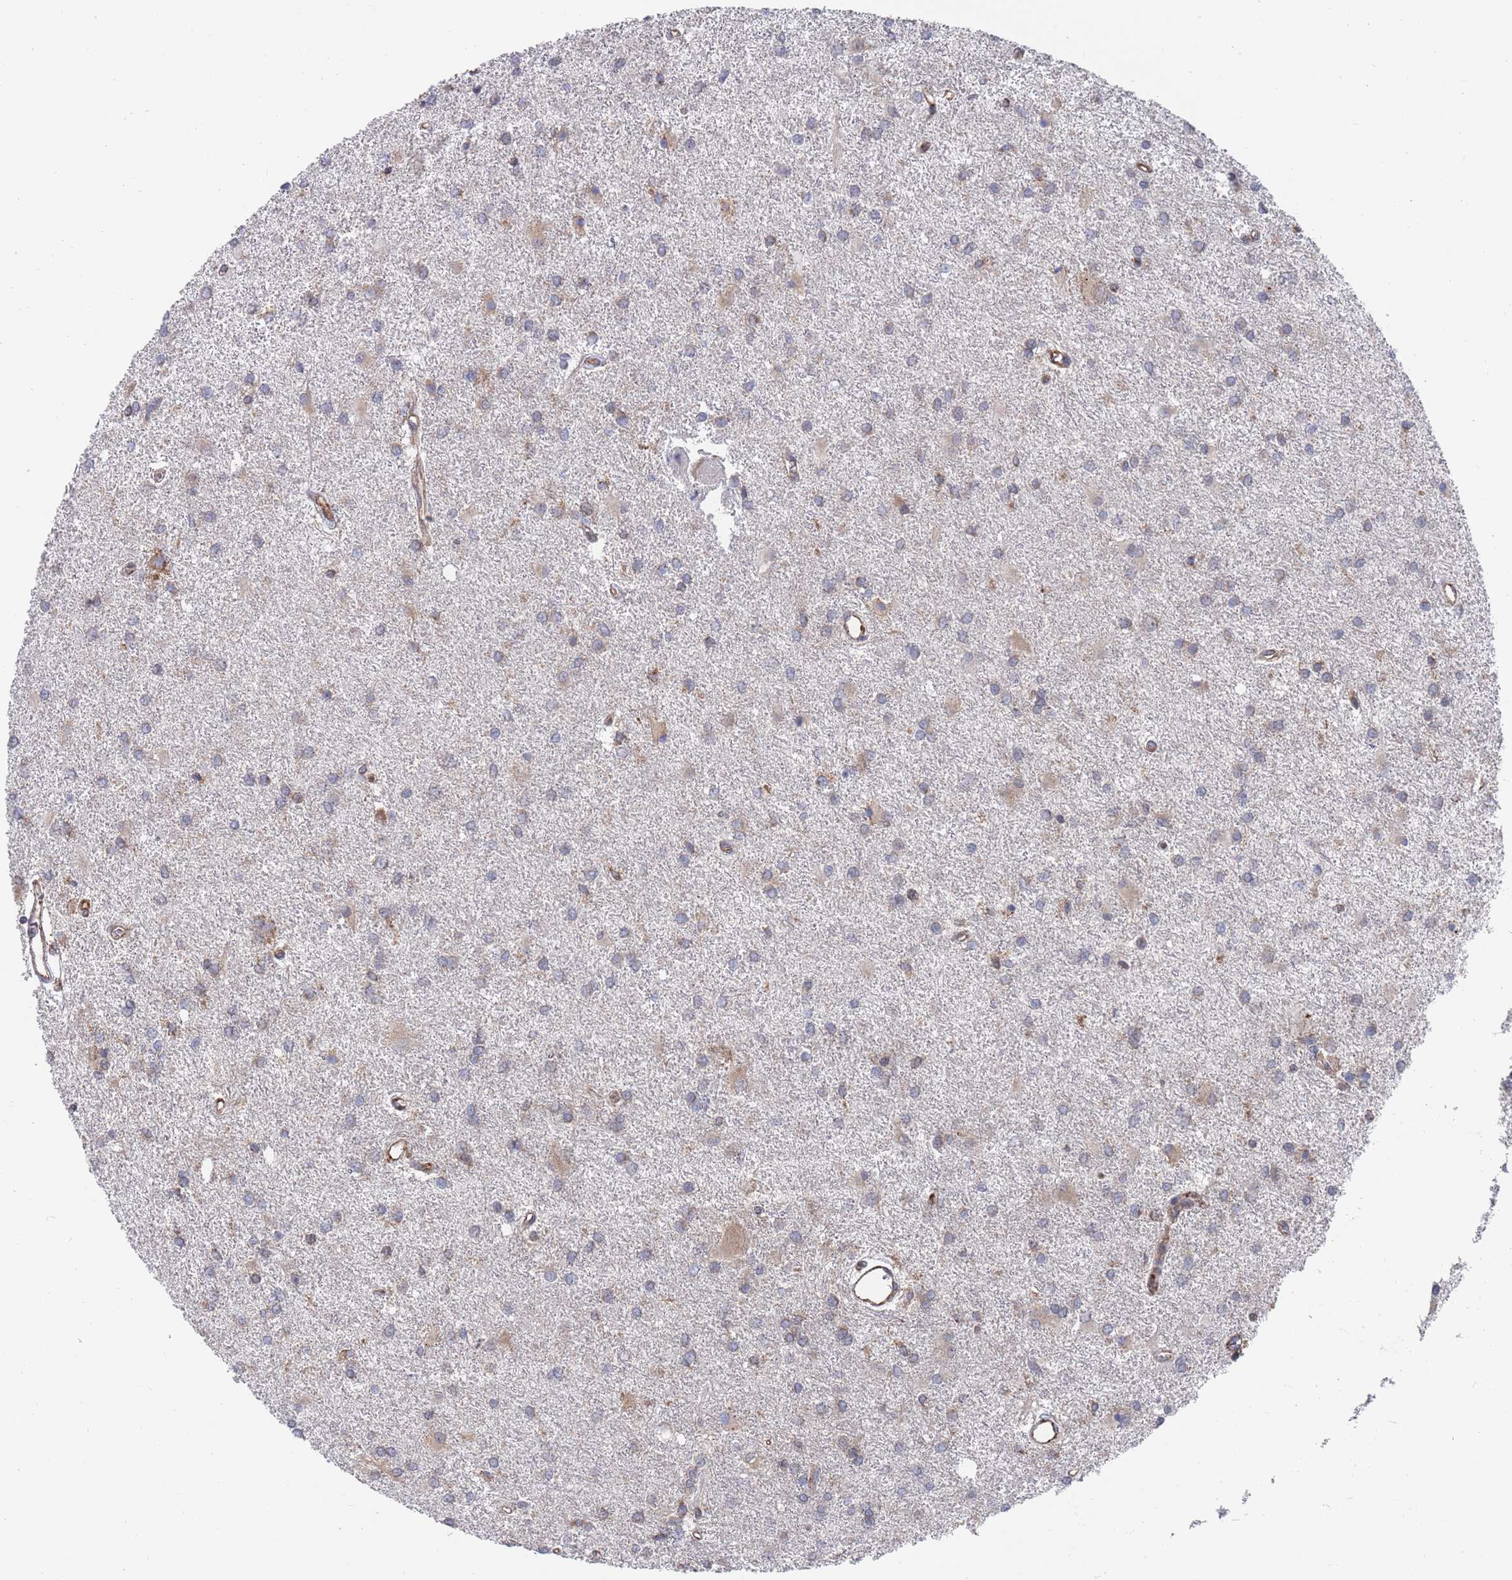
{"staining": {"intensity": "moderate", "quantity": "<25%", "location": "cytoplasmic/membranous"}, "tissue": "glioma", "cell_type": "Tumor cells", "image_type": "cancer", "snomed": [{"axis": "morphology", "description": "Glioma, malignant, High grade"}, {"axis": "topography", "description": "Brain"}], "caption": "Immunohistochemical staining of human glioma displays low levels of moderate cytoplasmic/membranous protein staining in approximately <25% of tumor cells. Using DAB (brown) and hematoxylin (blue) stains, captured at high magnification using brightfield microscopy.", "gene": "GID8", "patient": {"sex": "female", "age": 50}}